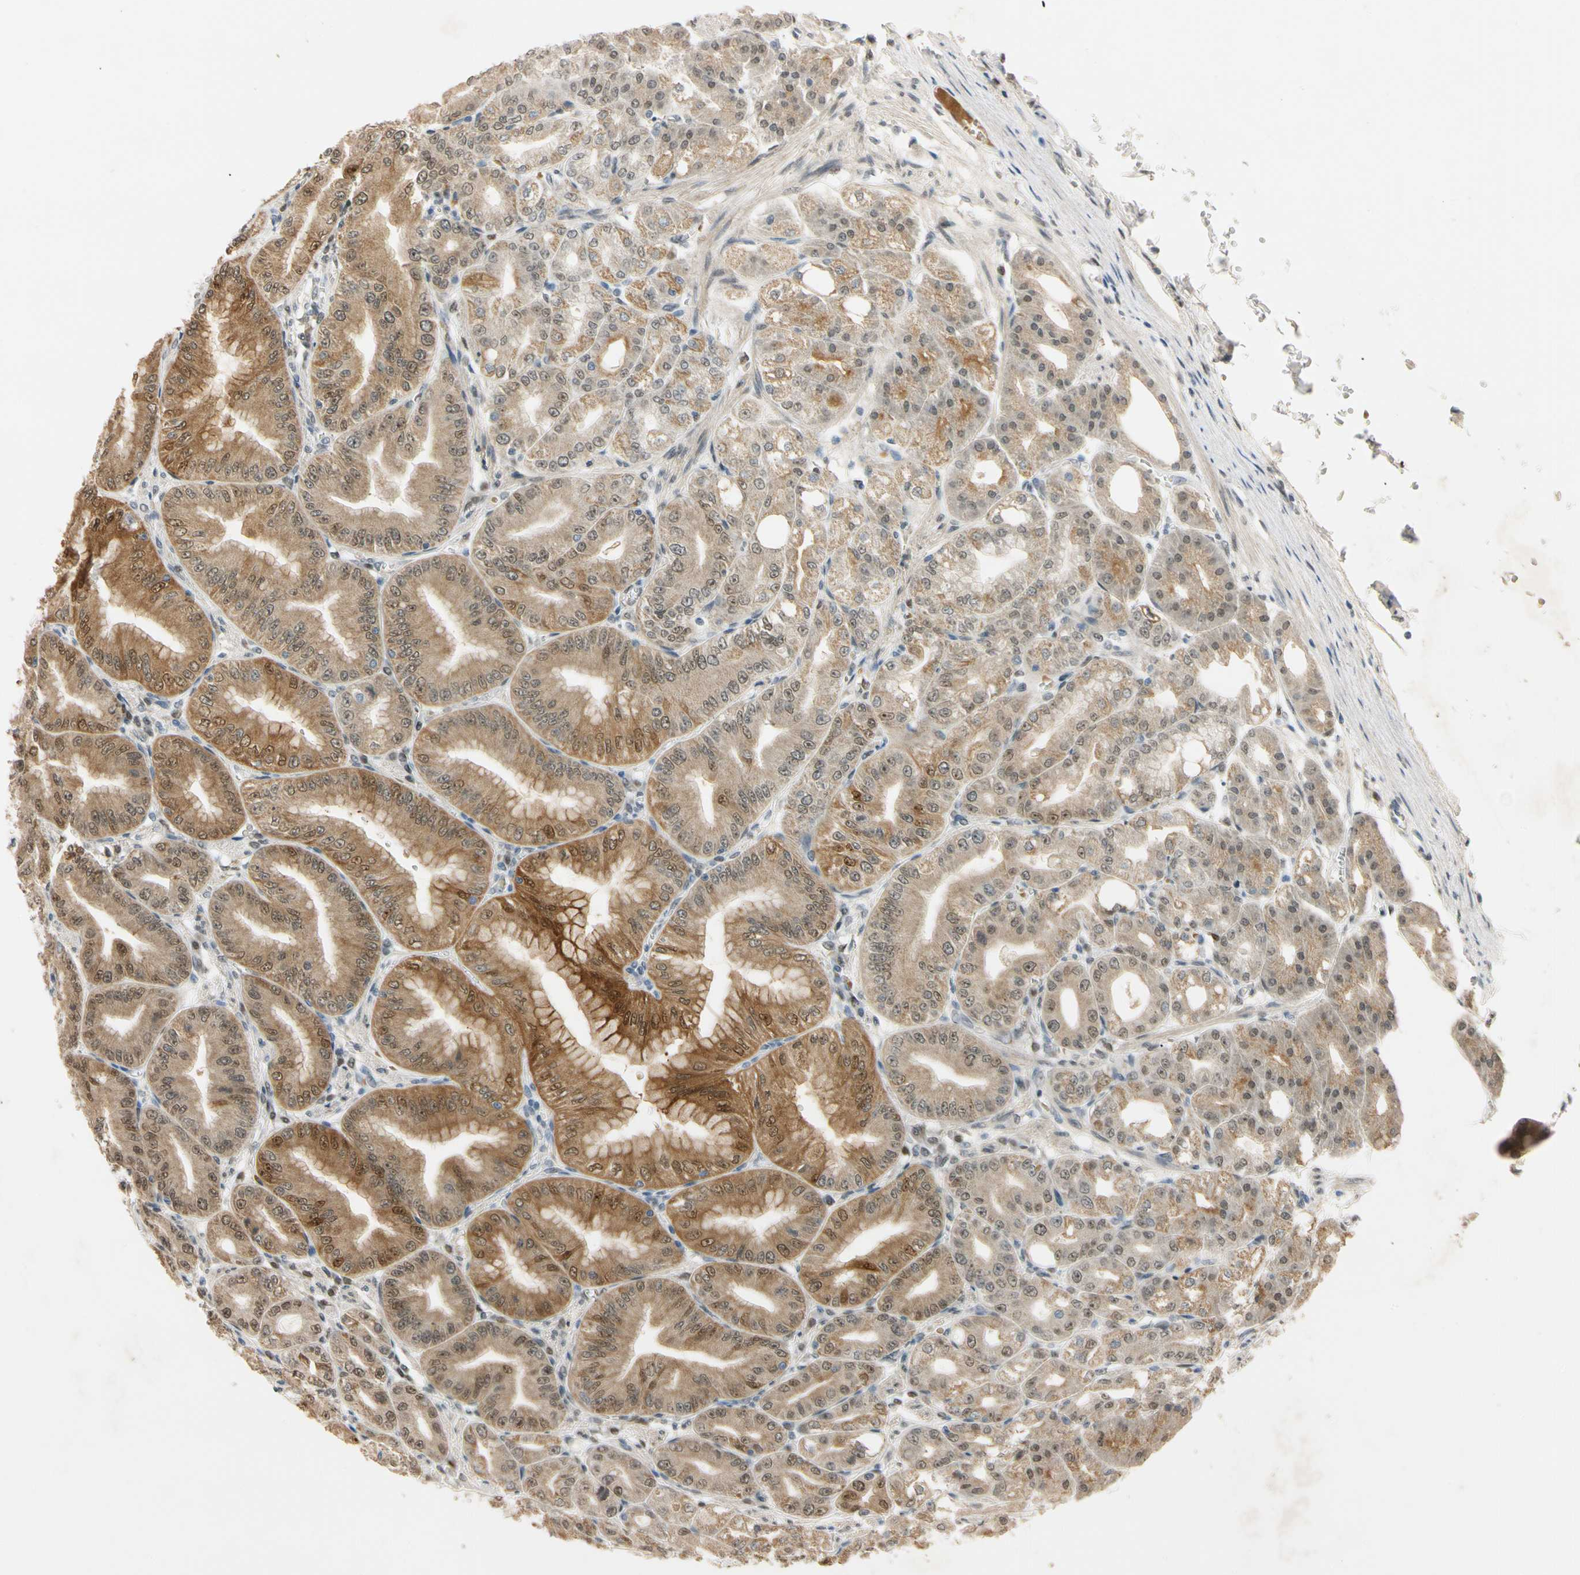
{"staining": {"intensity": "strong", "quantity": "25%-75%", "location": "cytoplasmic/membranous,nuclear"}, "tissue": "stomach", "cell_type": "Glandular cells", "image_type": "normal", "snomed": [{"axis": "morphology", "description": "Normal tissue, NOS"}, {"axis": "topography", "description": "Stomach, lower"}], "caption": "Glandular cells exhibit high levels of strong cytoplasmic/membranous,nuclear staining in about 25%-75% of cells in benign stomach.", "gene": "RIOX2", "patient": {"sex": "male", "age": 71}}